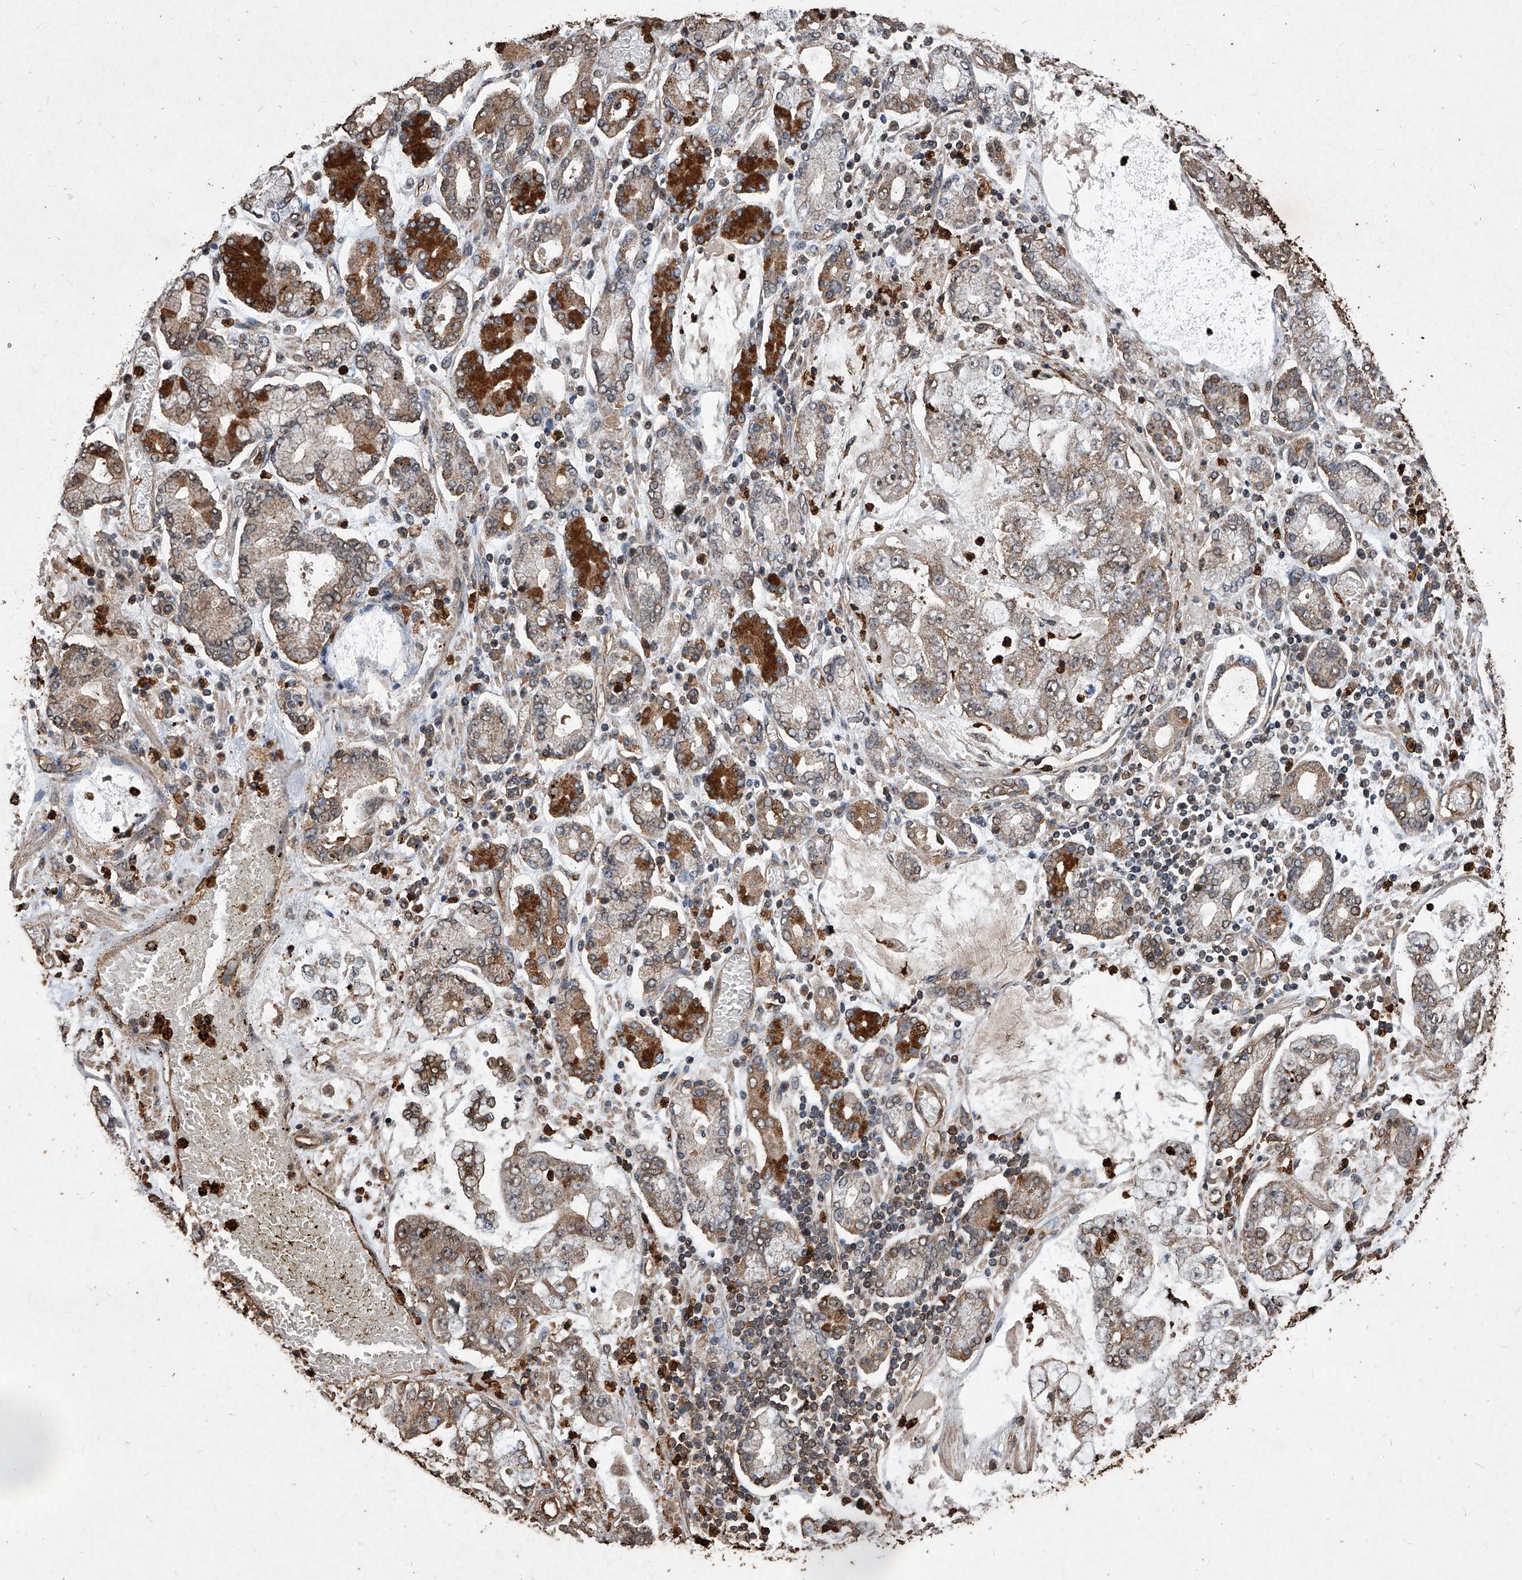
{"staining": {"intensity": "weak", "quantity": ">75%", "location": "cytoplasmic/membranous"}, "tissue": "stomach cancer", "cell_type": "Tumor cells", "image_type": "cancer", "snomed": [{"axis": "morphology", "description": "Adenocarcinoma, NOS"}, {"axis": "topography", "description": "Stomach"}], "caption": "Human stomach adenocarcinoma stained for a protein (brown) displays weak cytoplasmic/membranous positive positivity in about >75% of tumor cells.", "gene": "UCP2", "patient": {"sex": "male", "age": 76}}